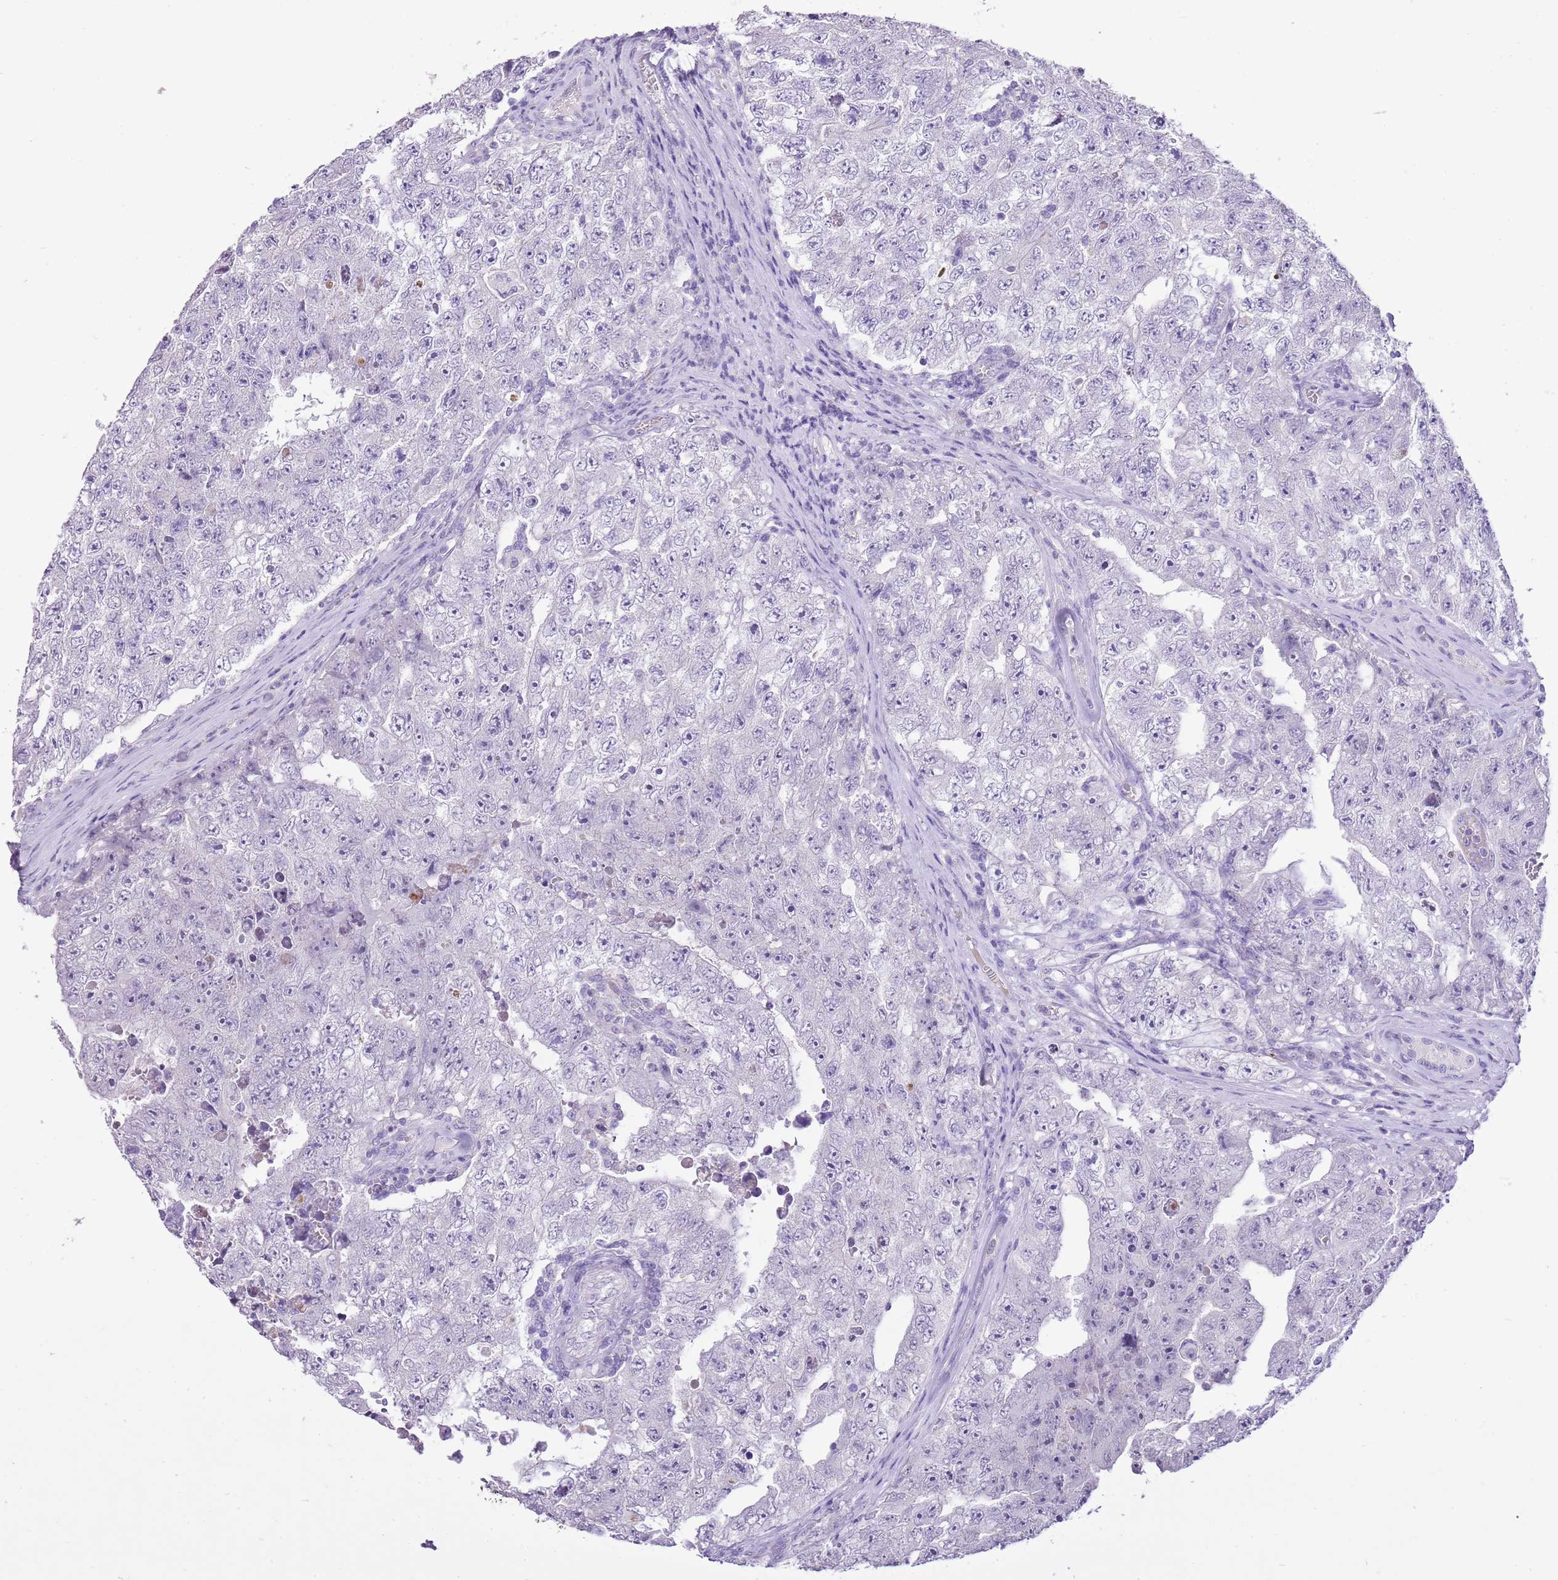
{"staining": {"intensity": "negative", "quantity": "none", "location": "none"}, "tissue": "testis cancer", "cell_type": "Tumor cells", "image_type": "cancer", "snomed": [{"axis": "morphology", "description": "Carcinoma, Embryonal, NOS"}, {"axis": "topography", "description": "Testis"}], "caption": "A histopathology image of human embryonal carcinoma (testis) is negative for staining in tumor cells. (DAB immunohistochemistry (IHC), high magnification).", "gene": "XPO7", "patient": {"sex": "male", "age": 17}}